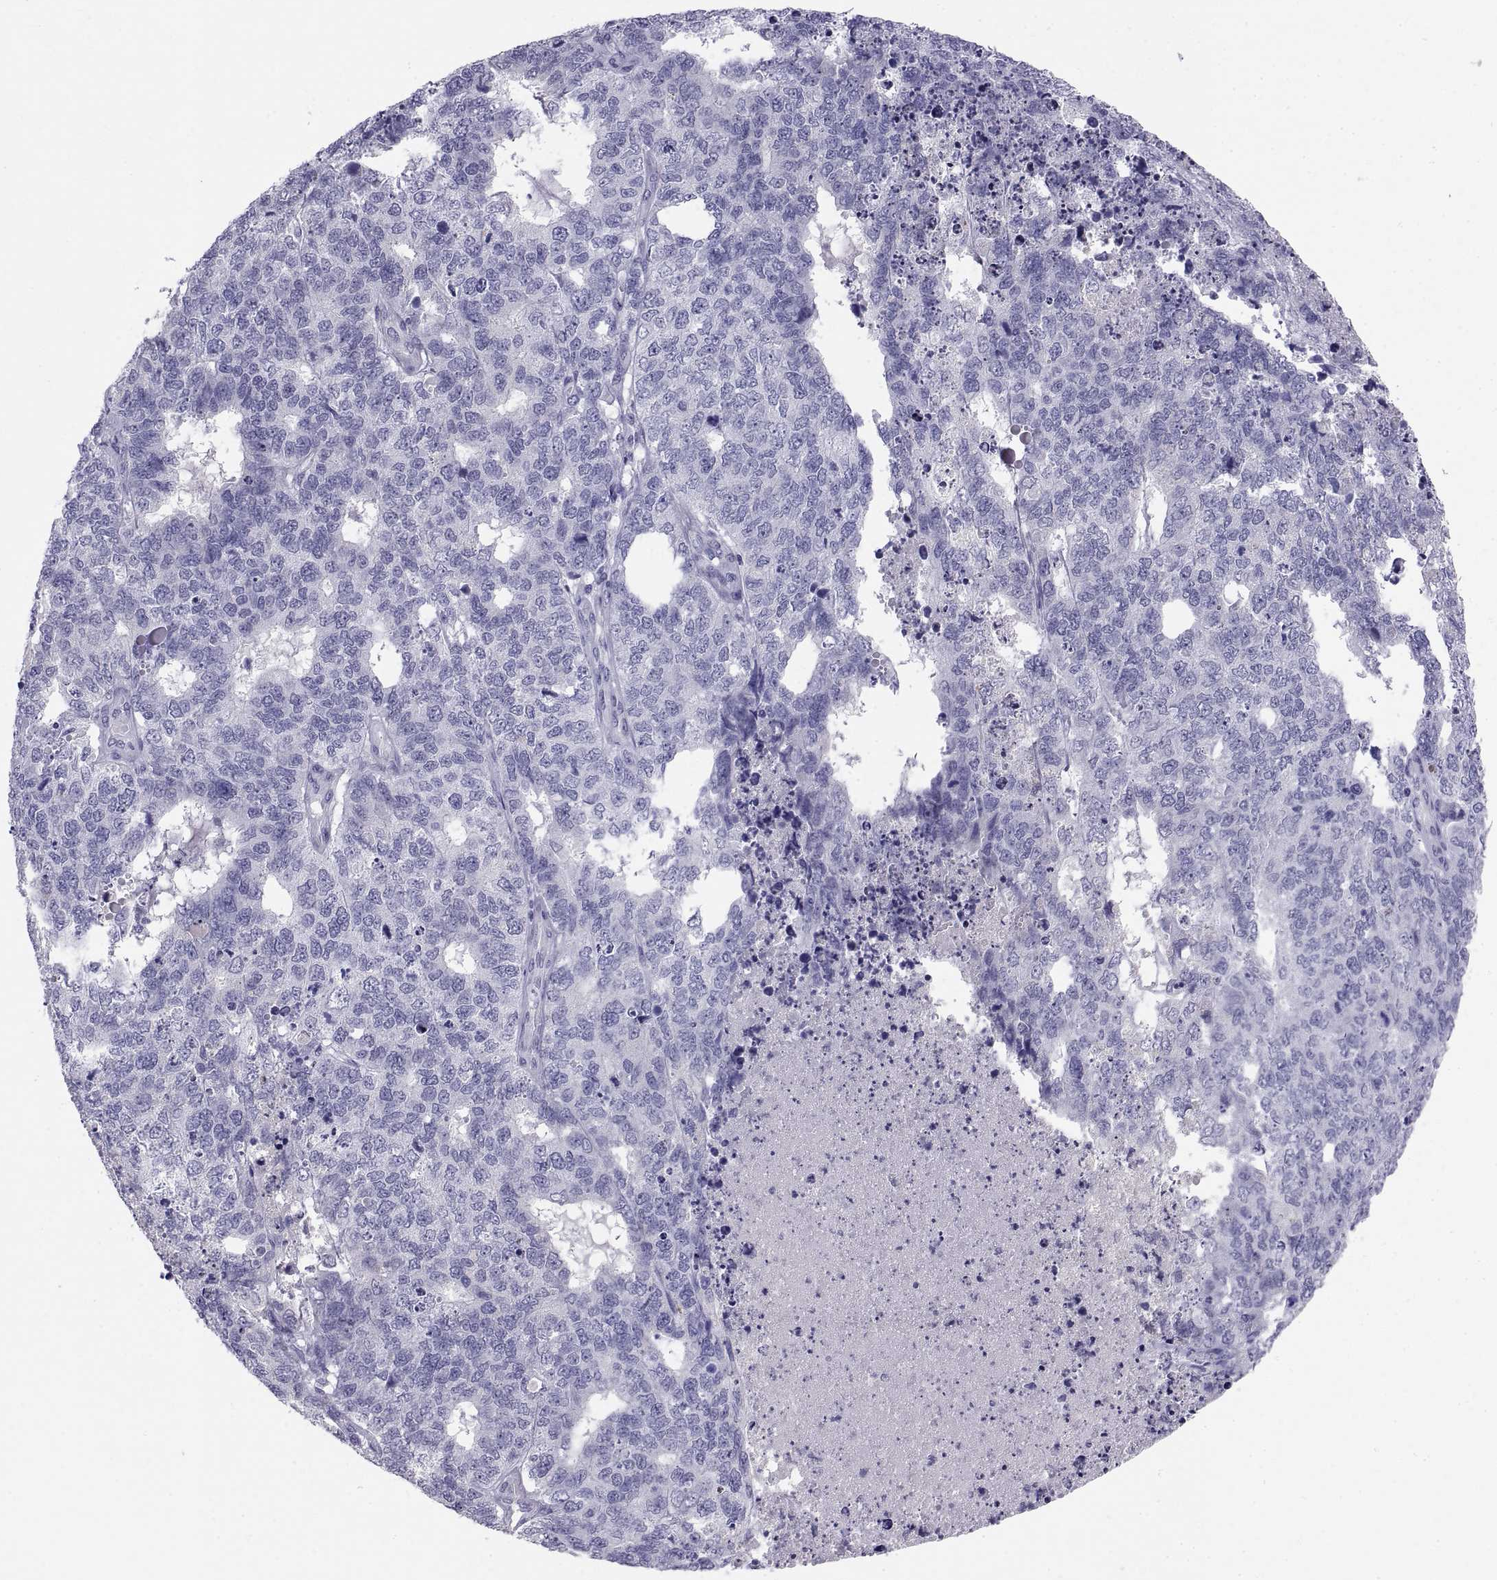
{"staining": {"intensity": "negative", "quantity": "none", "location": "none"}, "tissue": "cervical cancer", "cell_type": "Tumor cells", "image_type": "cancer", "snomed": [{"axis": "morphology", "description": "Squamous cell carcinoma, NOS"}, {"axis": "topography", "description": "Cervix"}], "caption": "Human squamous cell carcinoma (cervical) stained for a protein using immunohistochemistry demonstrates no positivity in tumor cells.", "gene": "TEX13A", "patient": {"sex": "female", "age": 63}}